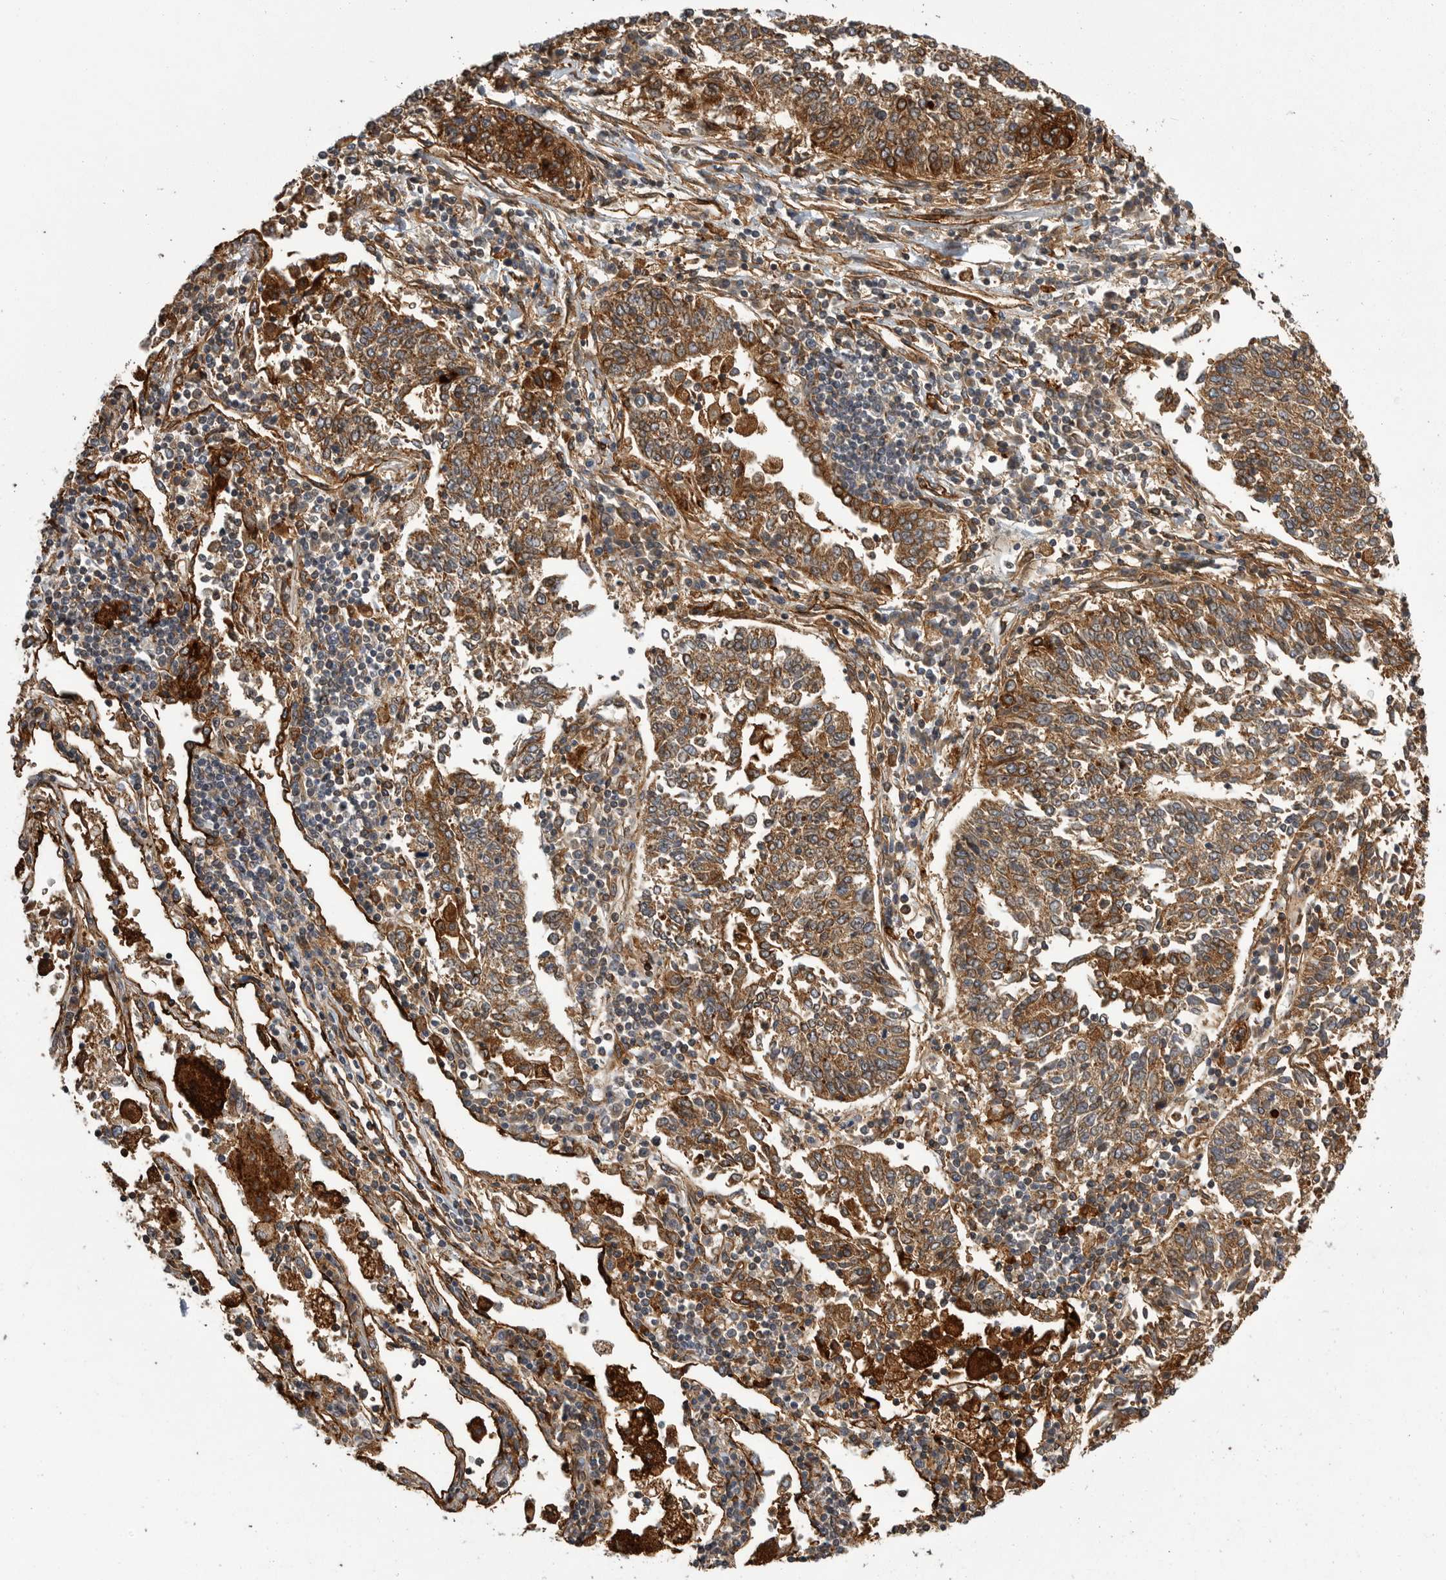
{"staining": {"intensity": "moderate", "quantity": ">75%", "location": "cytoplasmic/membranous"}, "tissue": "lung cancer", "cell_type": "Tumor cells", "image_type": "cancer", "snomed": [{"axis": "morphology", "description": "Normal tissue, NOS"}, {"axis": "morphology", "description": "Squamous cell carcinoma, NOS"}, {"axis": "topography", "description": "Cartilage tissue"}, {"axis": "topography", "description": "Lung"}, {"axis": "topography", "description": "Peripheral nerve tissue"}], "caption": "Human lung cancer (squamous cell carcinoma) stained for a protein (brown) demonstrates moderate cytoplasmic/membranous positive staining in about >75% of tumor cells.", "gene": "NECTIN1", "patient": {"sex": "female", "age": 49}}